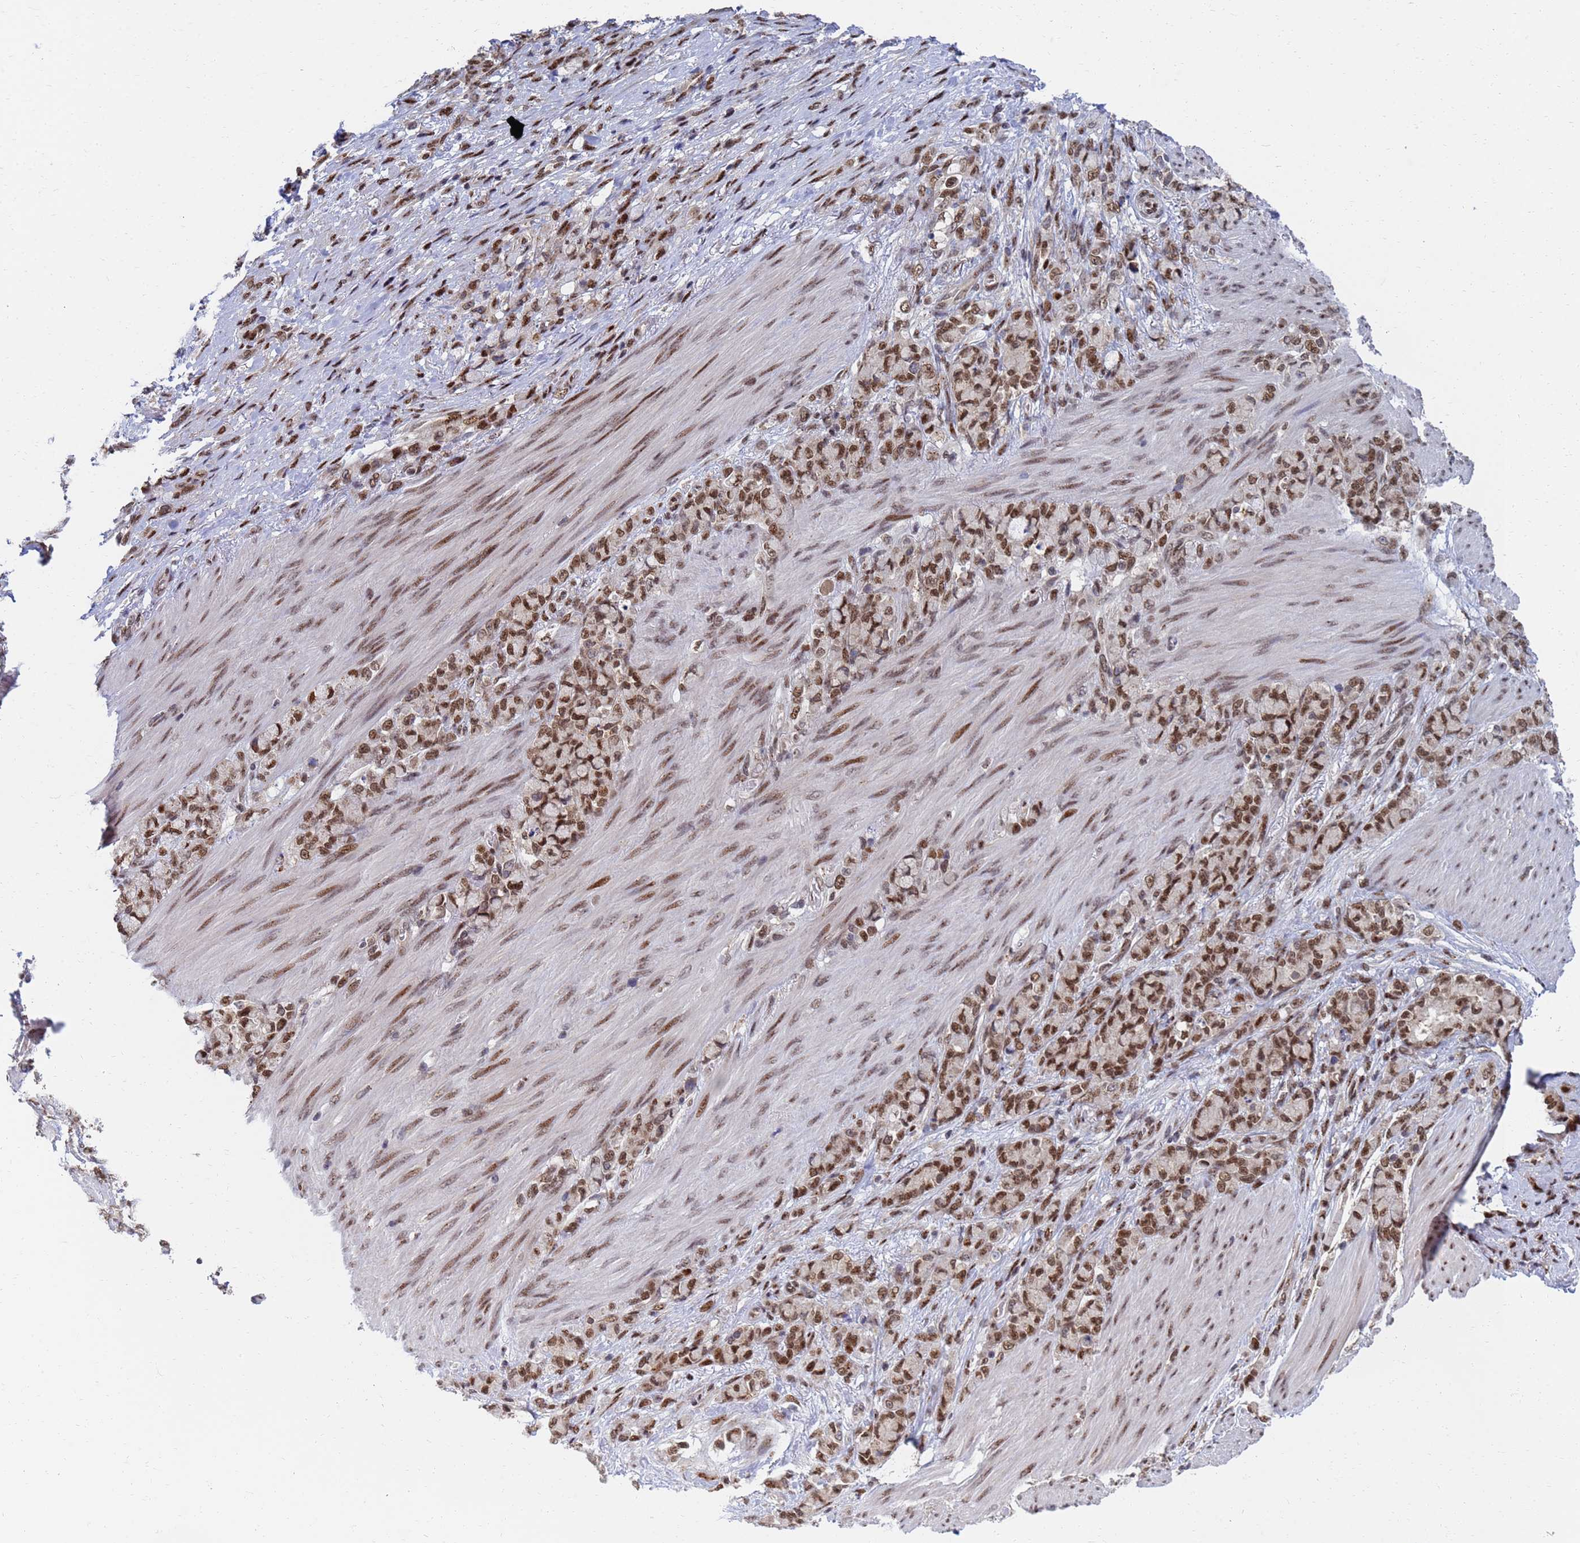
{"staining": {"intensity": "moderate", "quantity": ">75%", "location": "nuclear"}, "tissue": "stomach cancer", "cell_type": "Tumor cells", "image_type": "cancer", "snomed": [{"axis": "morphology", "description": "Normal tissue, NOS"}, {"axis": "morphology", "description": "Adenocarcinoma, NOS"}, {"axis": "topography", "description": "Stomach"}], "caption": "Moderate nuclear expression is seen in approximately >75% of tumor cells in adenocarcinoma (stomach). The protein is shown in brown color, while the nuclei are stained blue.", "gene": "AP5Z1", "patient": {"sex": "female", "age": 79}}